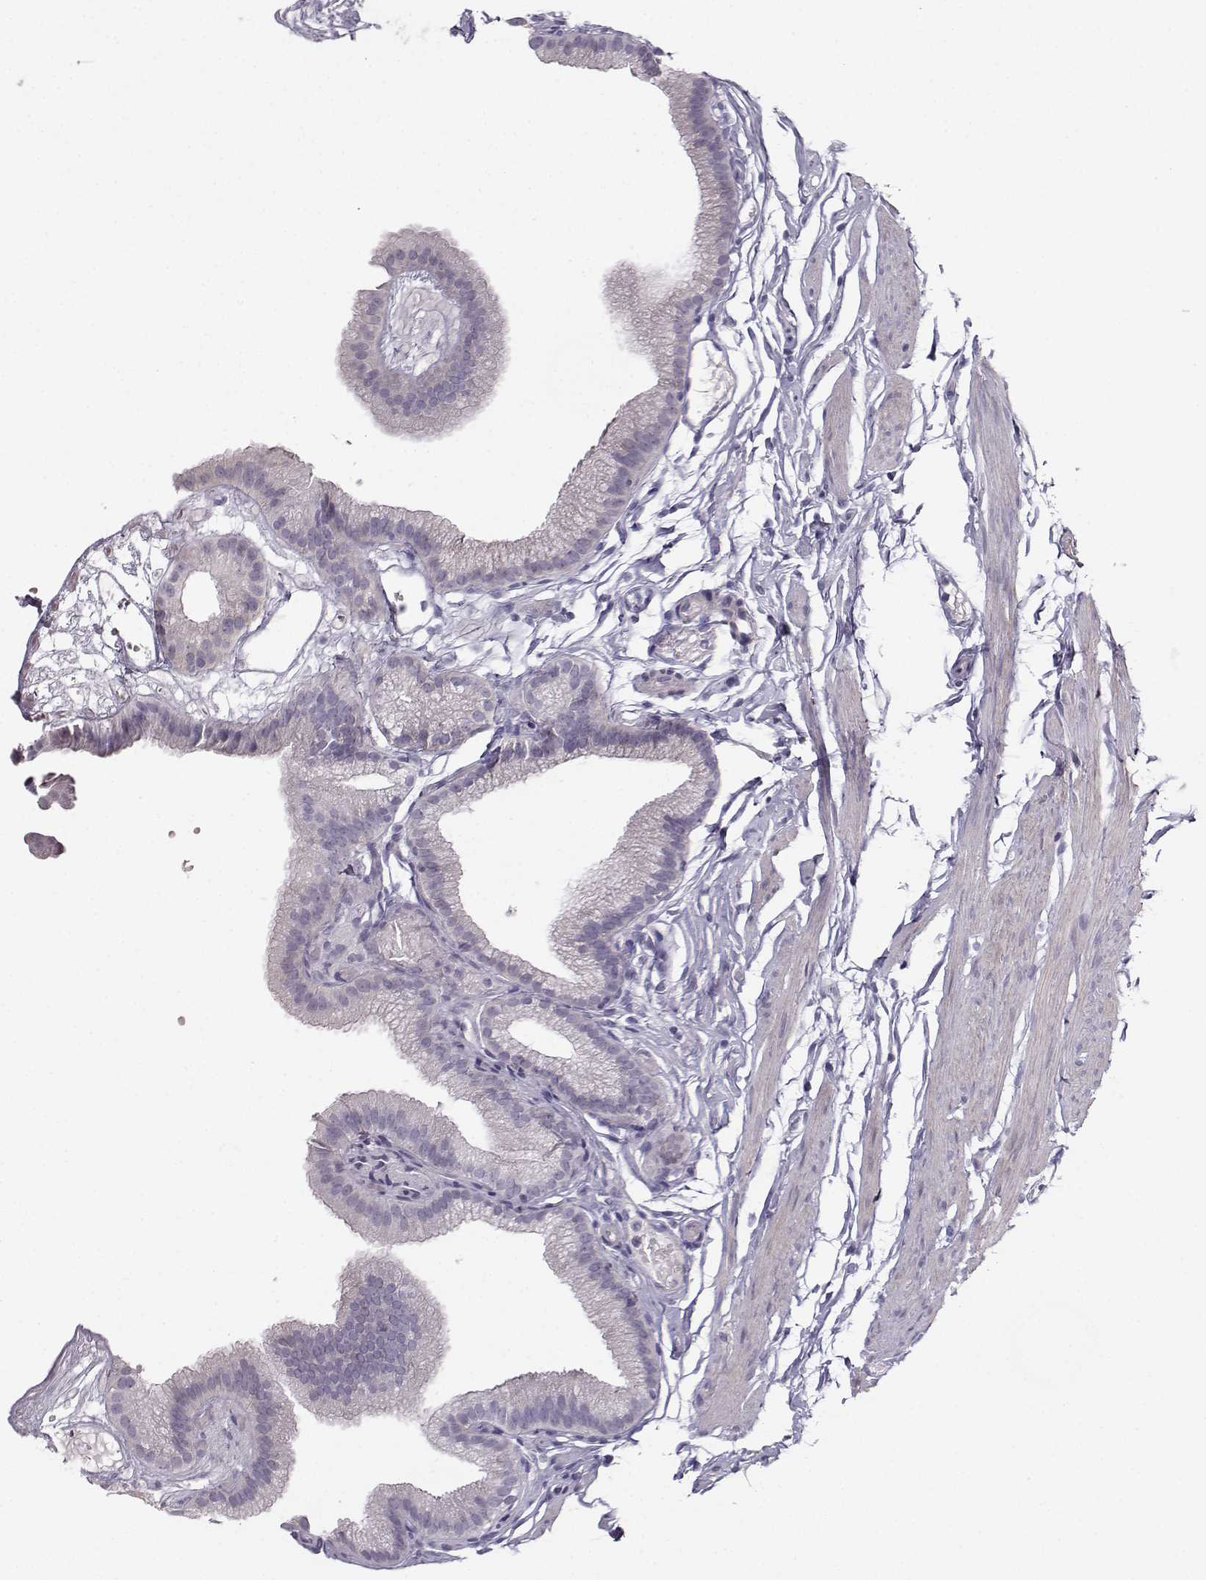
{"staining": {"intensity": "weak", "quantity": ">75%", "location": "cytoplasmic/membranous"}, "tissue": "gallbladder", "cell_type": "Glandular cells", "image_type": "normal", "snomed": [{"axis": "morphology", "description": "Normal tissue, NOS"}, {"axis": "topography", "description": "Gallbladder"}], "caption": "This photomicrograph exhibits normal gallbladder stained with immunohistochemistry to label a protein in brown. The cytoplasmic/membranous of glandular cells show weak positivity for the protein. Nuclei are counter-stained blue.", "gene": "CASR", "patient": {"sex": "female", "age": 45}}